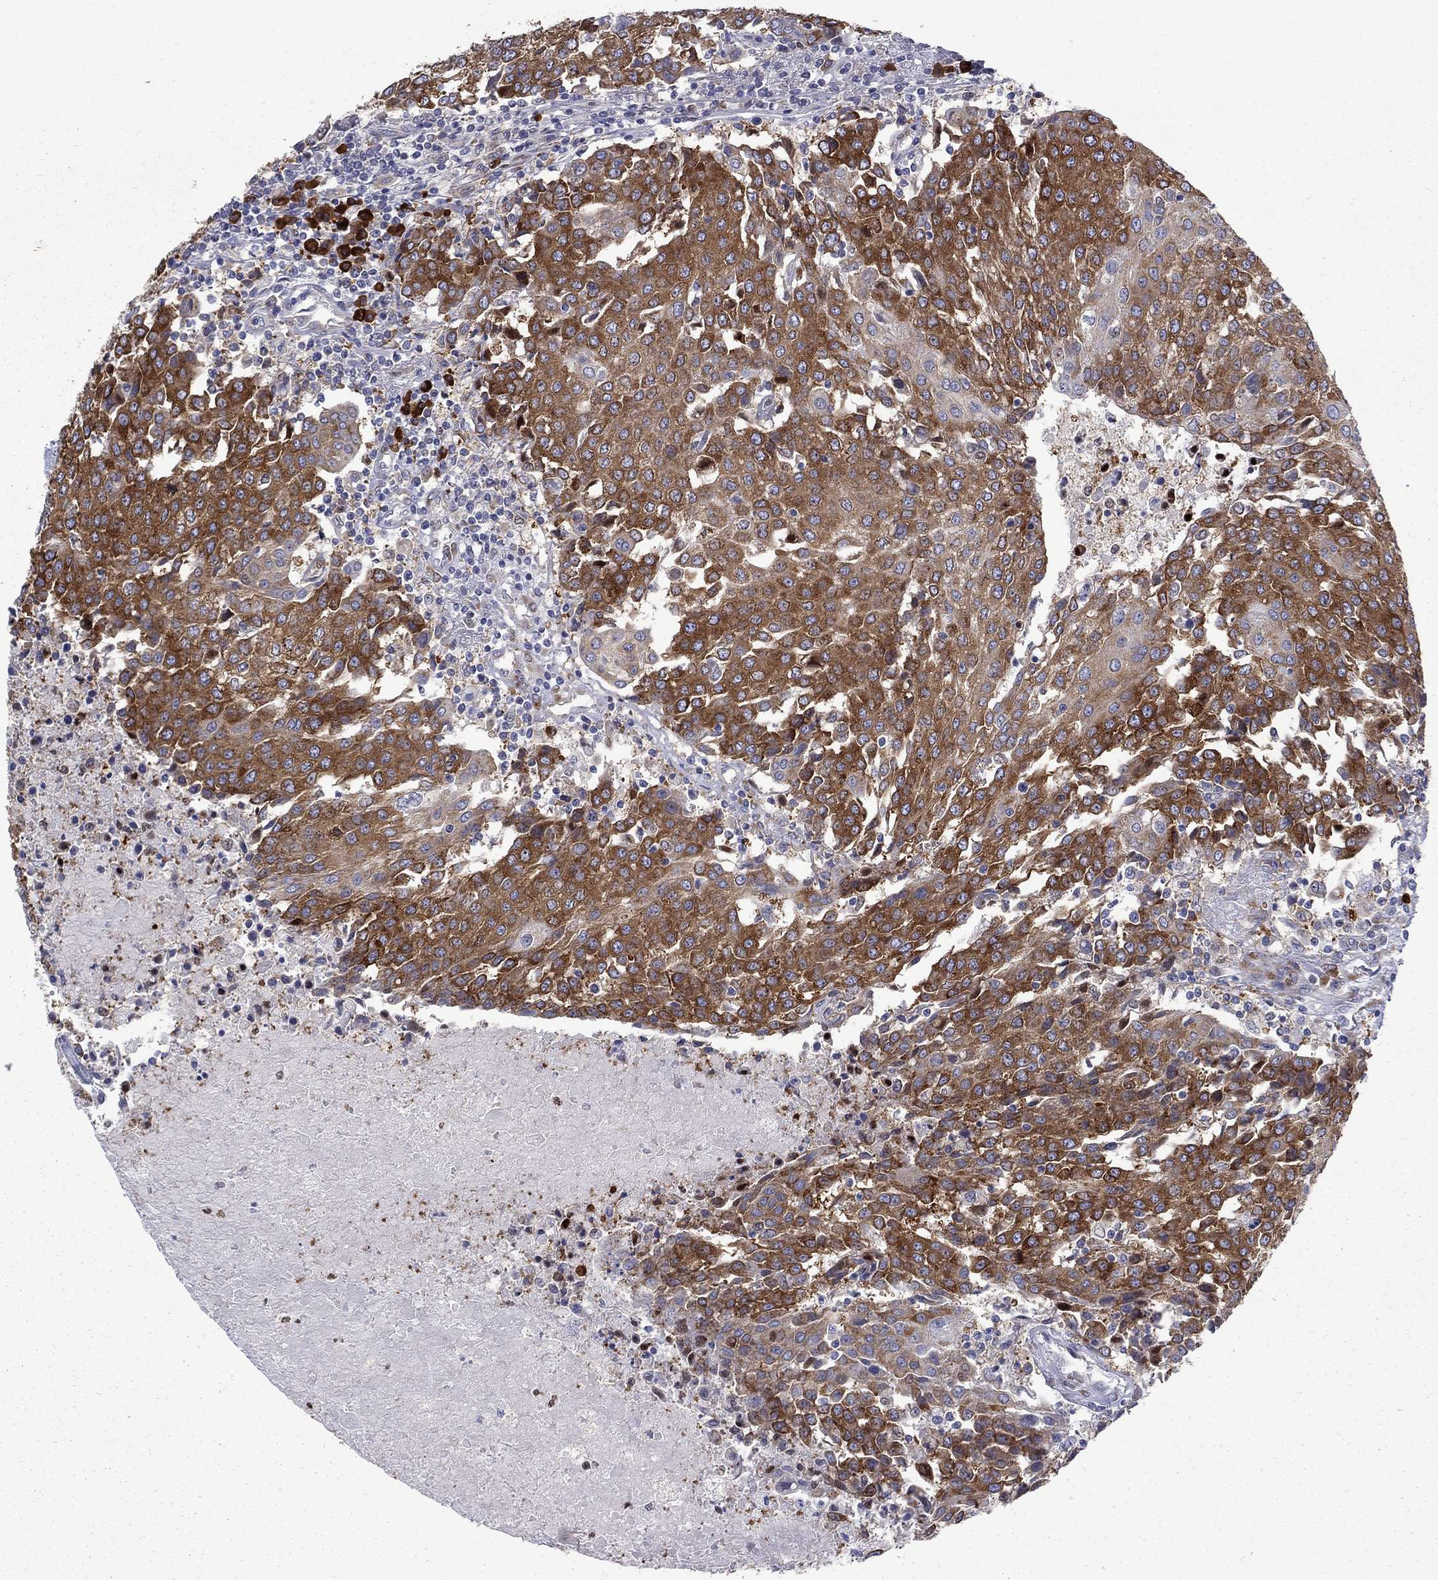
{"staining": {"intensity": "strong", "quantity": "25%-75%", "location": "cytoplasmic/membranous"}, "tissue": "urothelial cancer", "cell_type": "Tumor cells", "image_type": "cancer", "snomed": [{"axis": "morphology", "description": "Urothelial carcinoma, High grade"}, {"axis": "topography", "description": "Urinary bladder"}], "caption": "Immunohistochemical staining of high-grade urothelial carcinoma exhibits high levels of strong cytoplasmic/membranous protein expression in approximately 25%-75% of tumor cells. The staining was performed using DAB (3,3'-diaminobenzidine), with brown indicating positive protein expression. Nuclei are stained blue with hematoxylin.", "gene": "PABPC4", "patient": {"sex": "female", "age": 85}}